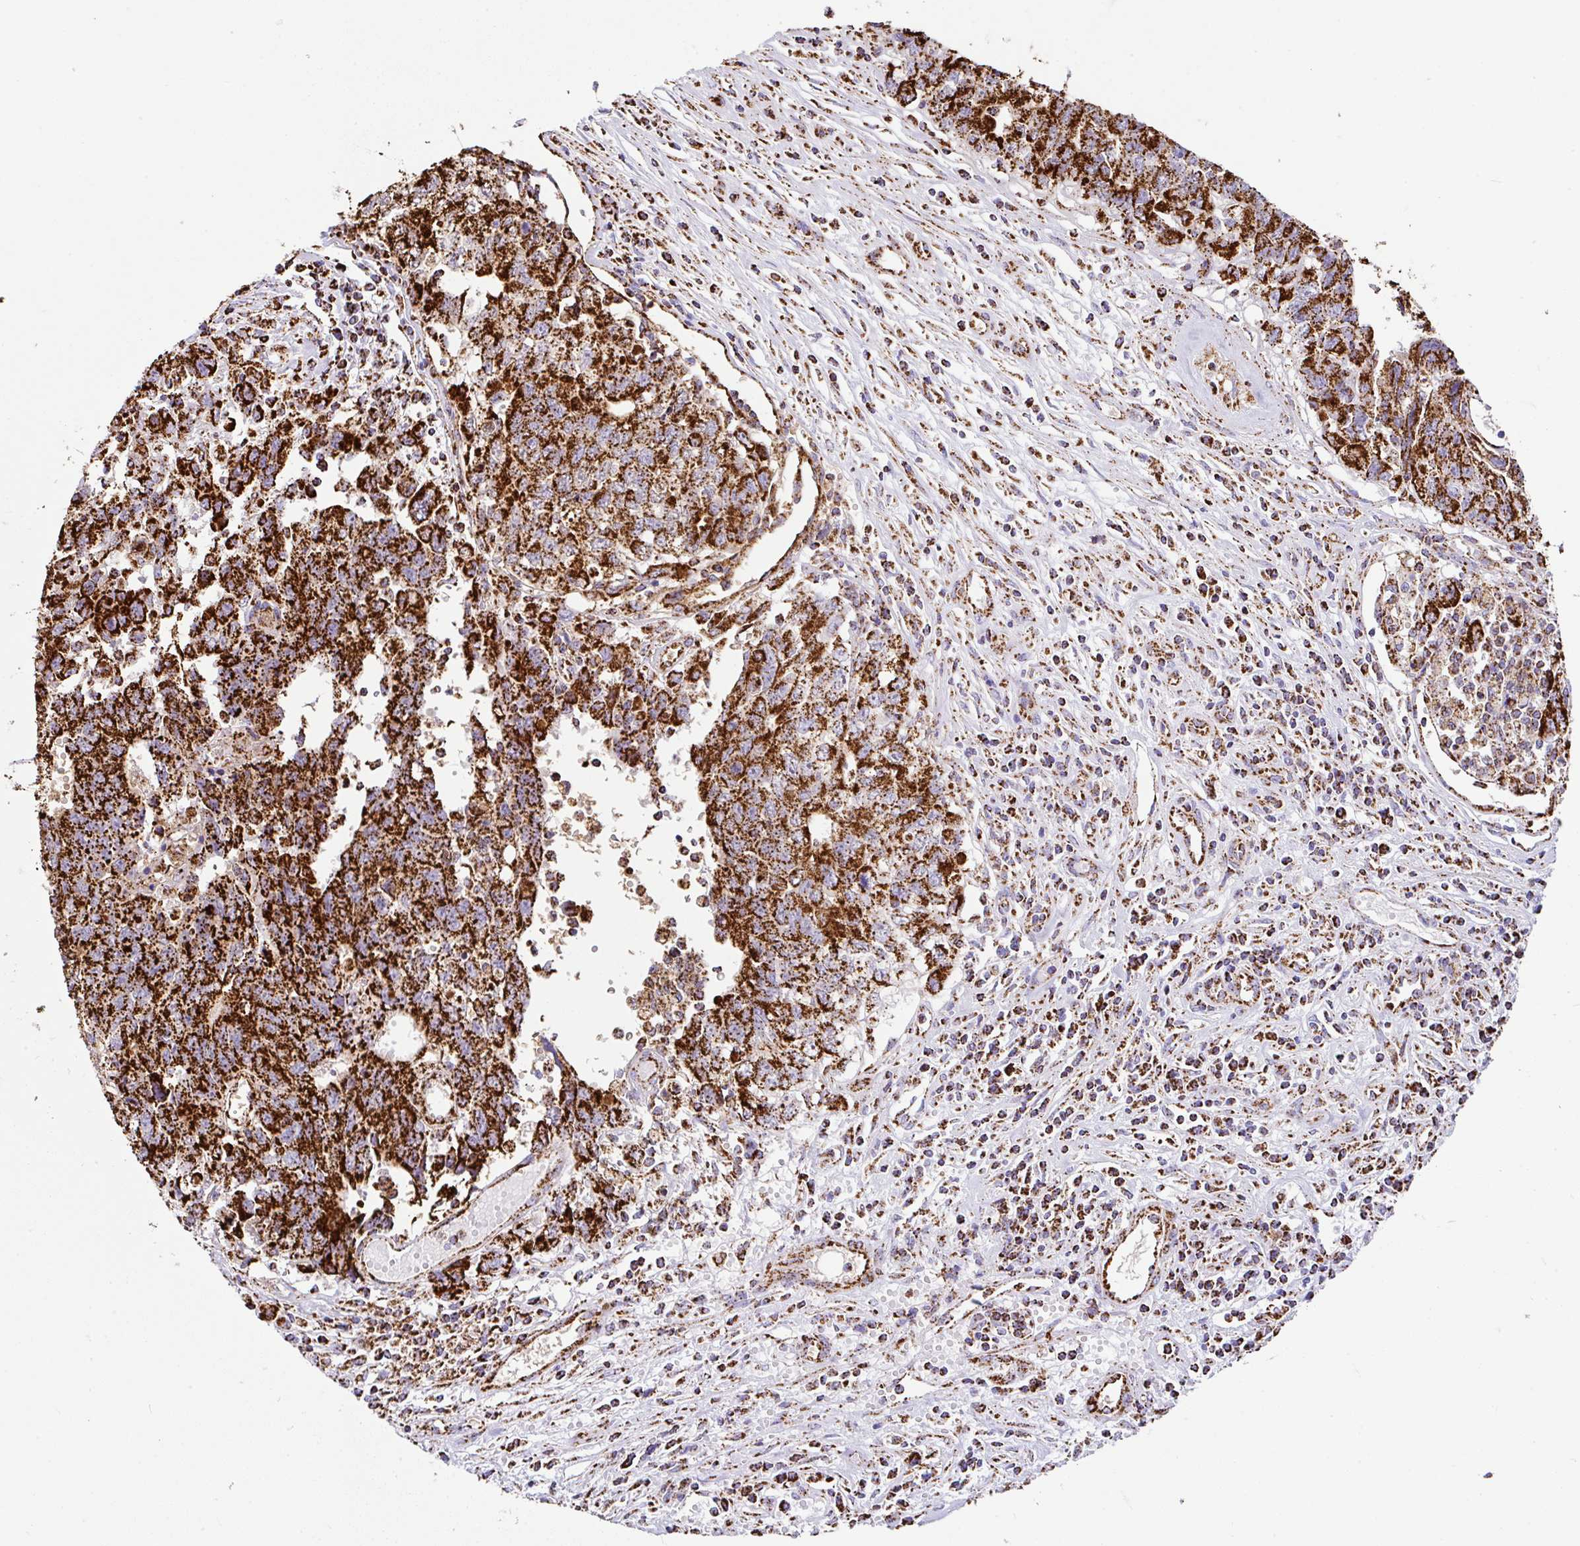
{"staining": {"intensity": "strong", "quantity": ">75%", "location": "cytoplasmic/membranous"}, "tissue": "testis cancer", "cell_type": "Tumor cells", "image_type": "cancer", "snomed": [{"axis": "morphology", "description": "Carcinoma, Embryonal, NOS"}, {"axis": "topography", "description": "Testis"}], "caption": "DAB immunohistochemical staining of human embryonal carcinoma (testis) exhibits strong cytoplasmic/membranous protein staining in approximately >75% of tumor cells.", "gene": "ANKRD33B", "patient": {"sex": "male", "age": 34}}